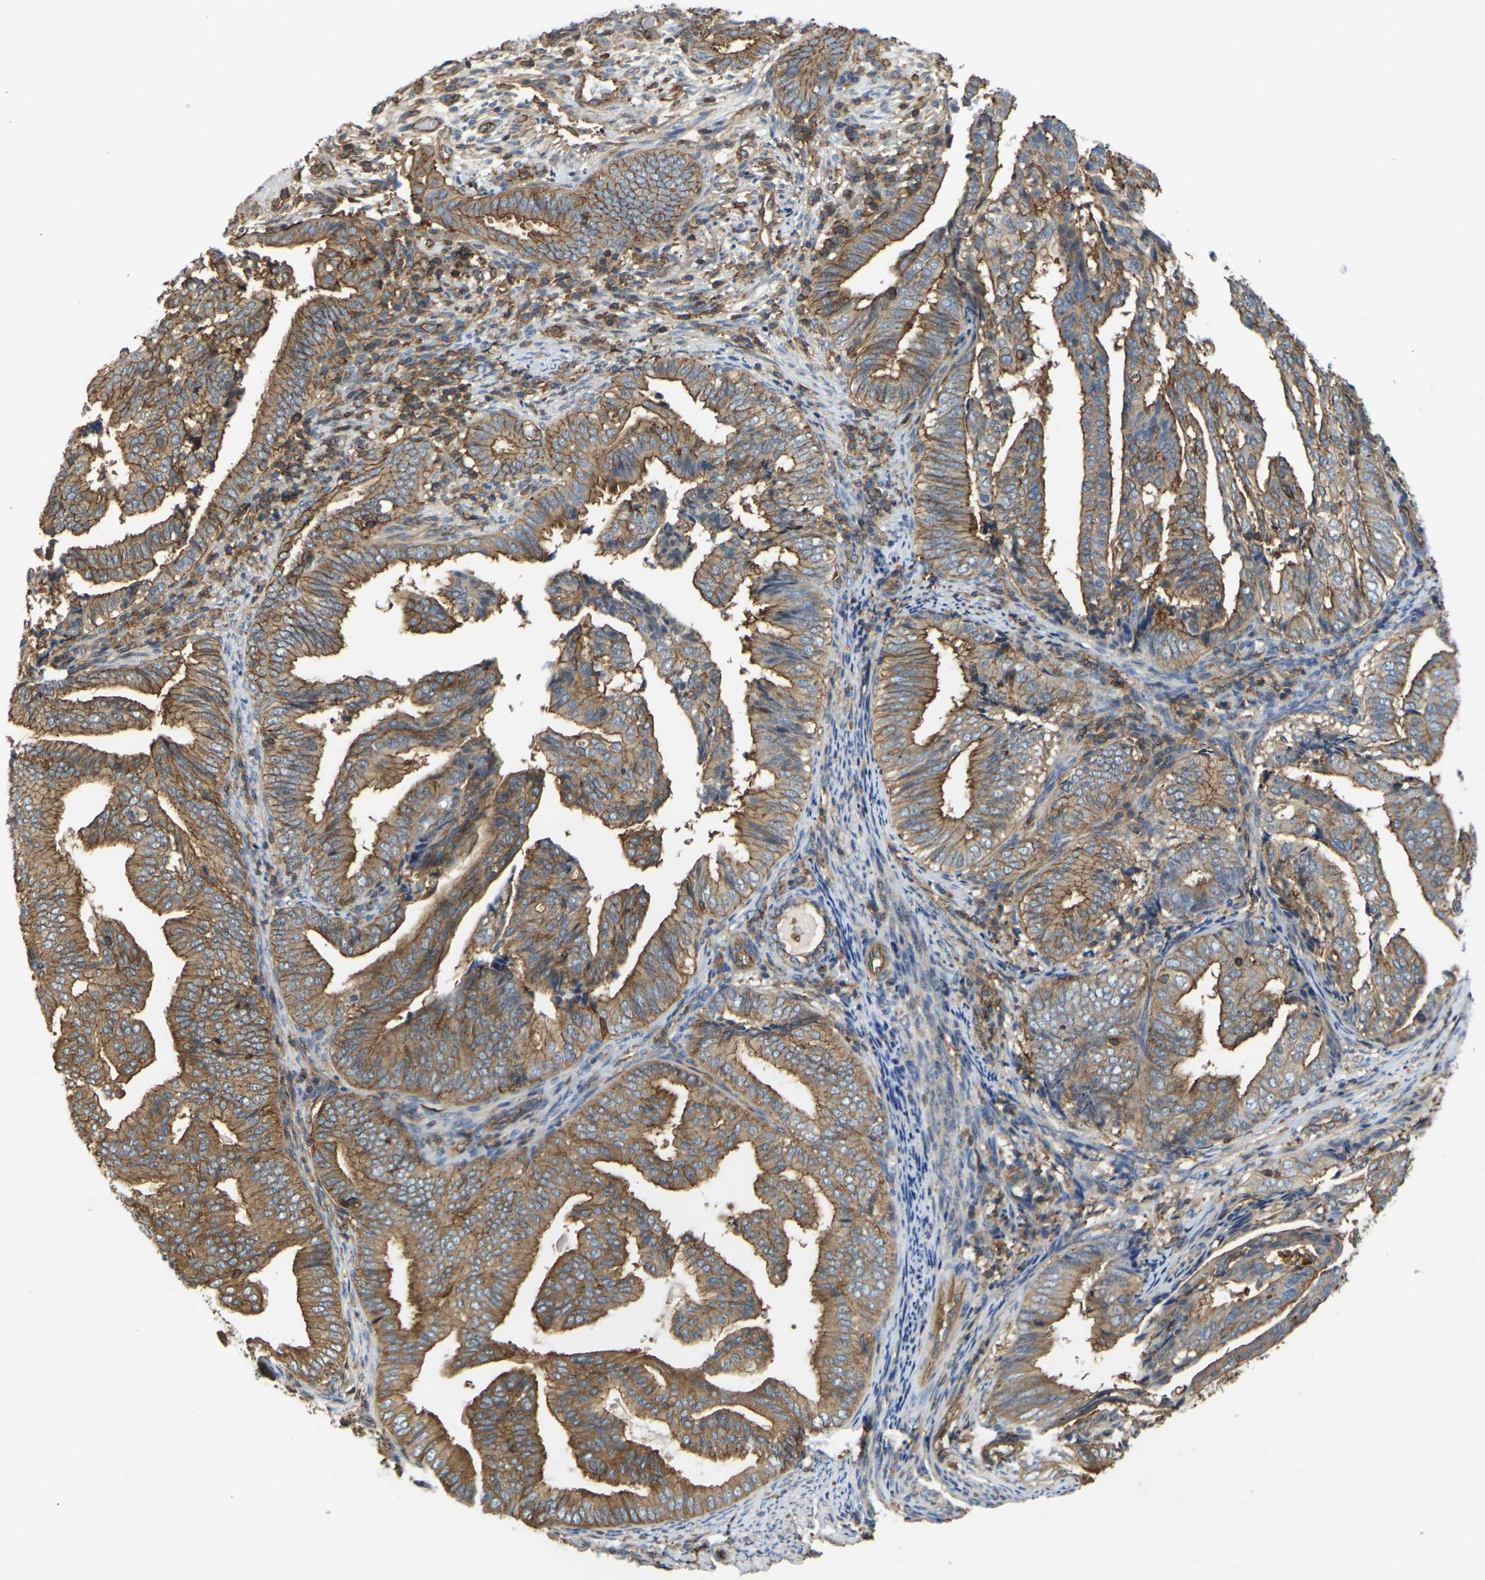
{"staining": {"intensity": "moderate", "quantity": ">75%", "location": "cytoplasmic/membranous"}, "tissue": "endometrial cancer", "cell_type": "Tumor cells", "image_type": "cancer", "snomed": [{"axis": "morphology", "description": "Adenocarcinoma, NOS"}, {"axis": "topography", "description": "Endometrium"}], "caption": "This image displays IHC staining of endometrial adenocarcinoma, with medium moderate cytoplasmic/membranous positivity in about >75% of tumor cells.", "gene": "IQGAP1", "patient": {"sex": "female", "age": 58}}